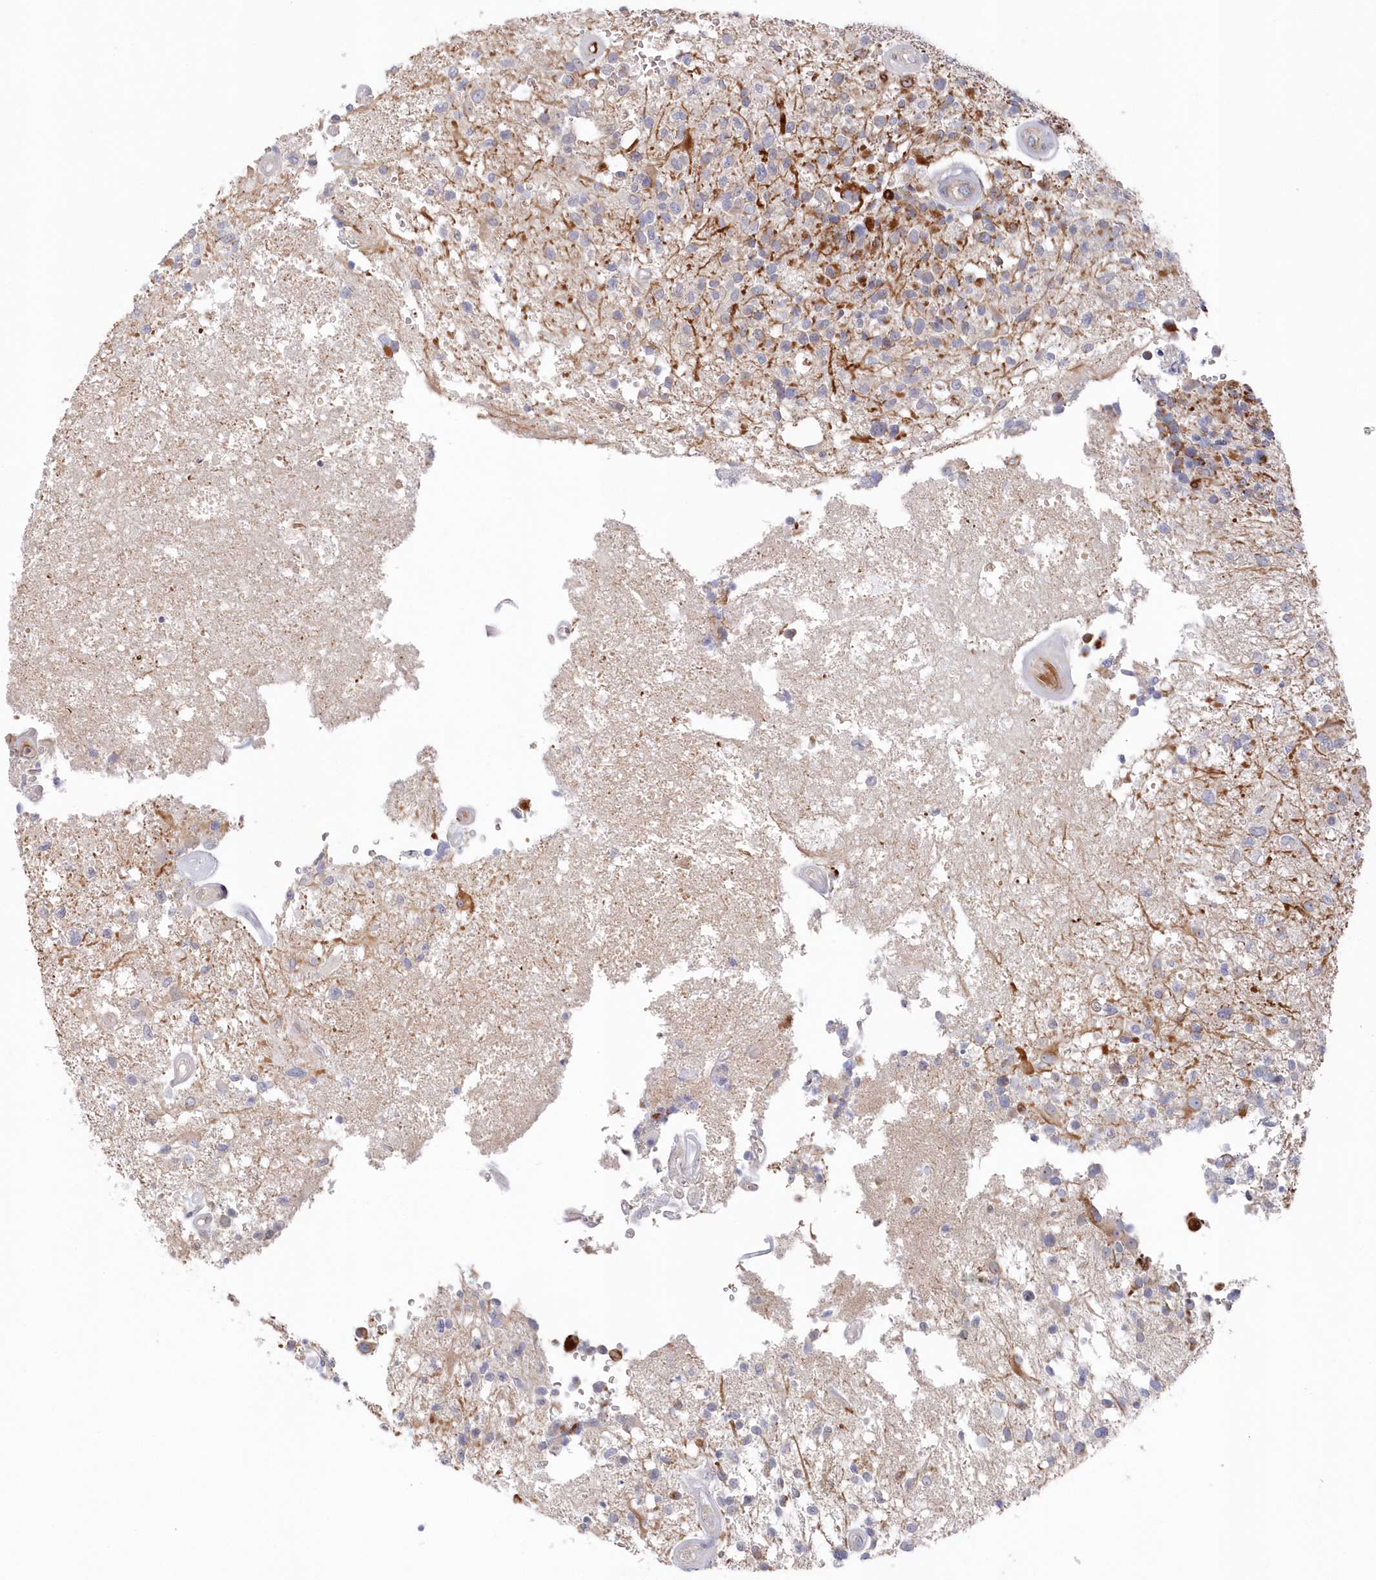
{"staining": {"intensity": "negative", "quantity": "none", "location": "none"}, "tissue": "glioma", "cell_type": "Tumor cells", "image_type": "cancer", "snomed": [{"axis": "morphology", "description": "Glioma, malignant, High grade"}, {"axis": "morphology", "description": "Glioblastoma, NOS"}, {"axis": "topography", "description": "Brain"}], "caption": "This is an immunohistochemistry micrograph of malignant high-grade glioma. There is no staining in tumor cells.", "gene": "KIAA1586", "patient": {"sex": "male", "age": 60}}